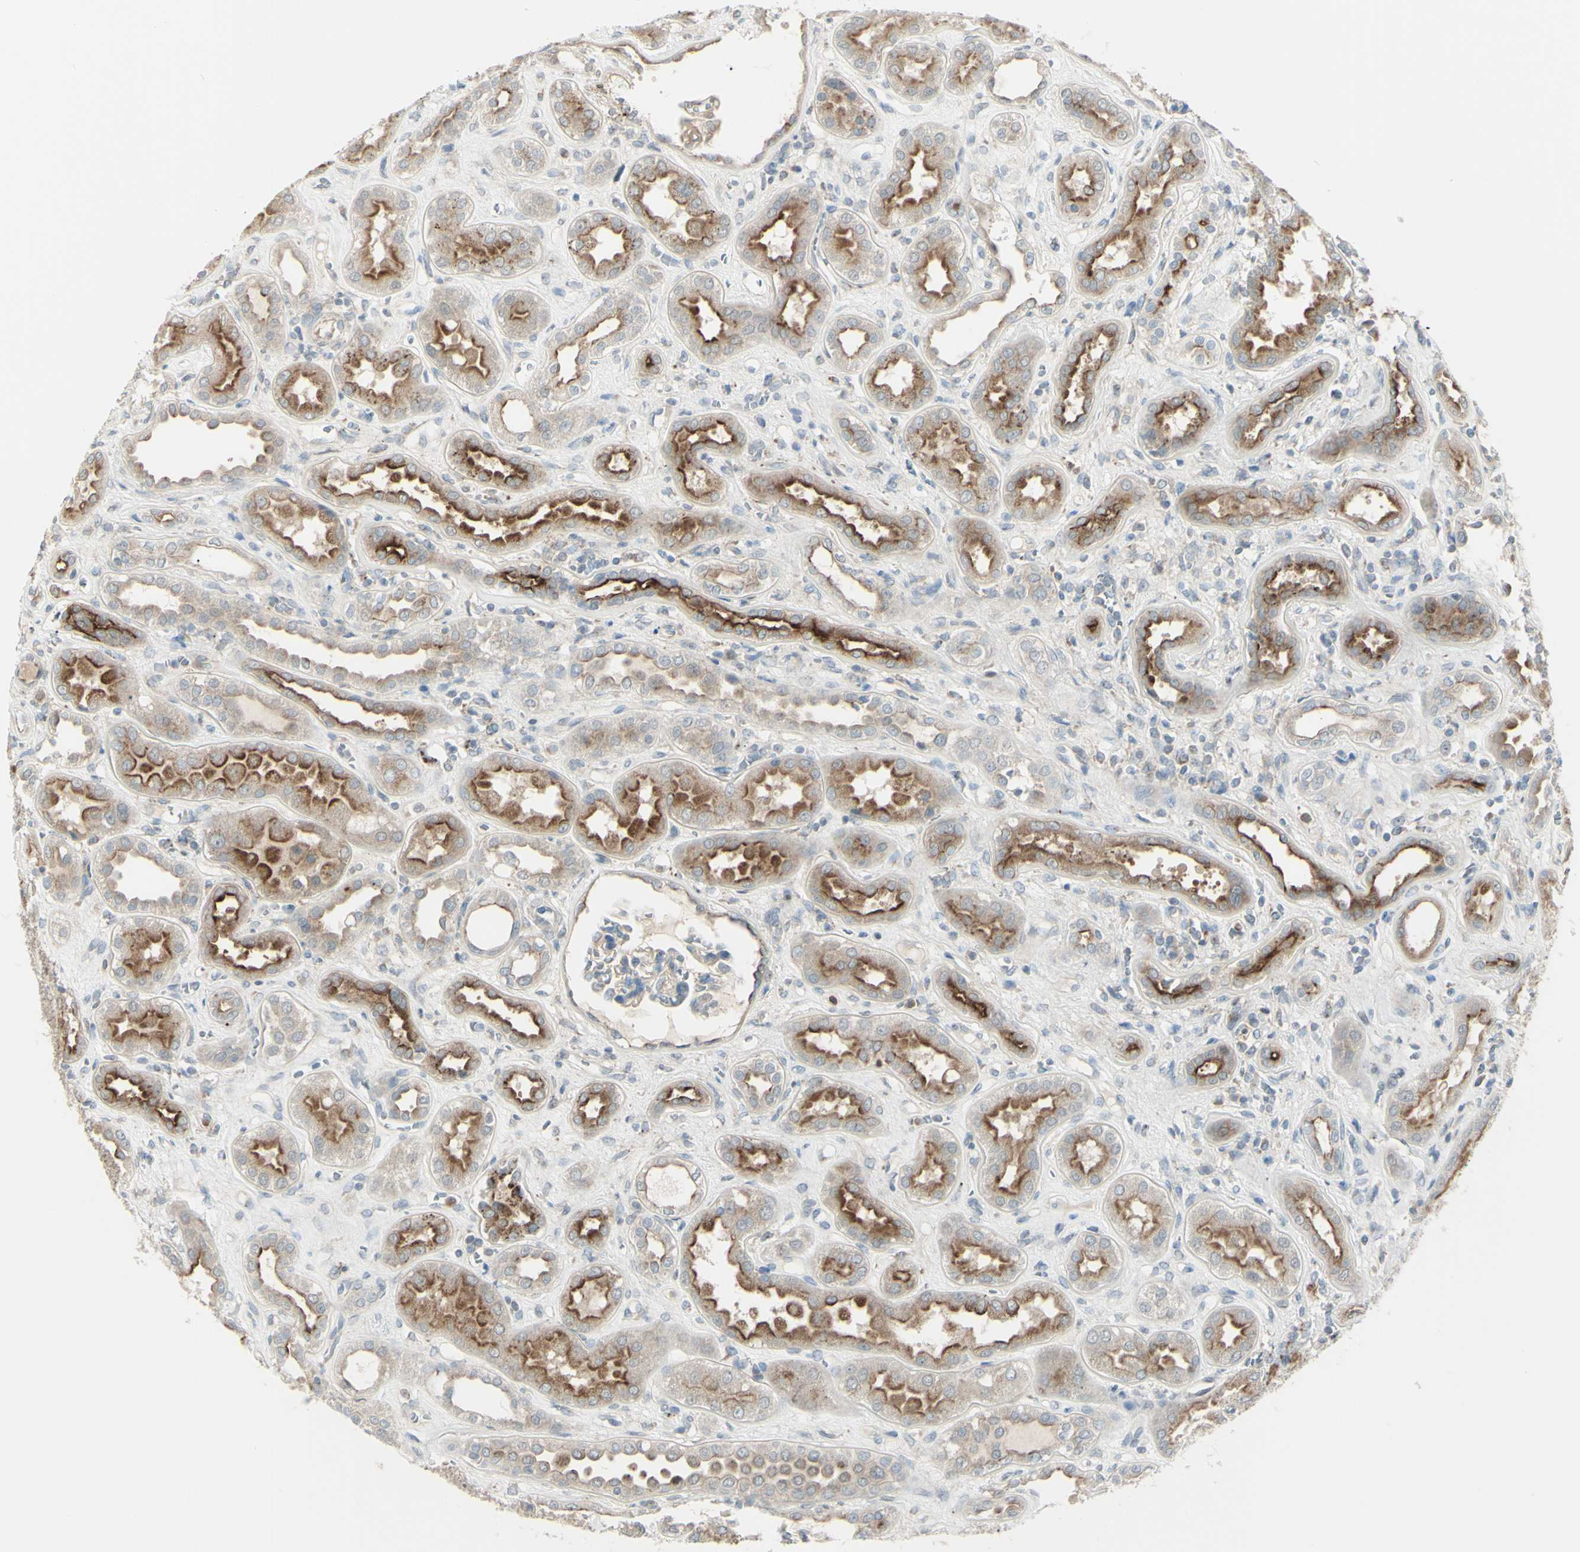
{"staining": {"intensity": "weak", "quantity": ">75%", "location": "cytoplasmic/membranous"}, "tissue": "kidney", "cell_type": "Cells in glomeruli", "image_type": "normal", "snomed": [{"axis": "morphology", "description": "Normal tissue, NOS"}, {"axis": "topography", "description": "Kidney"}], "caption": "Immunohistochemical staining of unremarkable human kidney shows >75% levels of weak cytoplasmic/membranous protein positivity in approximately >75% of cells in glomeruli.", "gene": "LMTK2", "patient": {"sex": "male", "age": 59}}